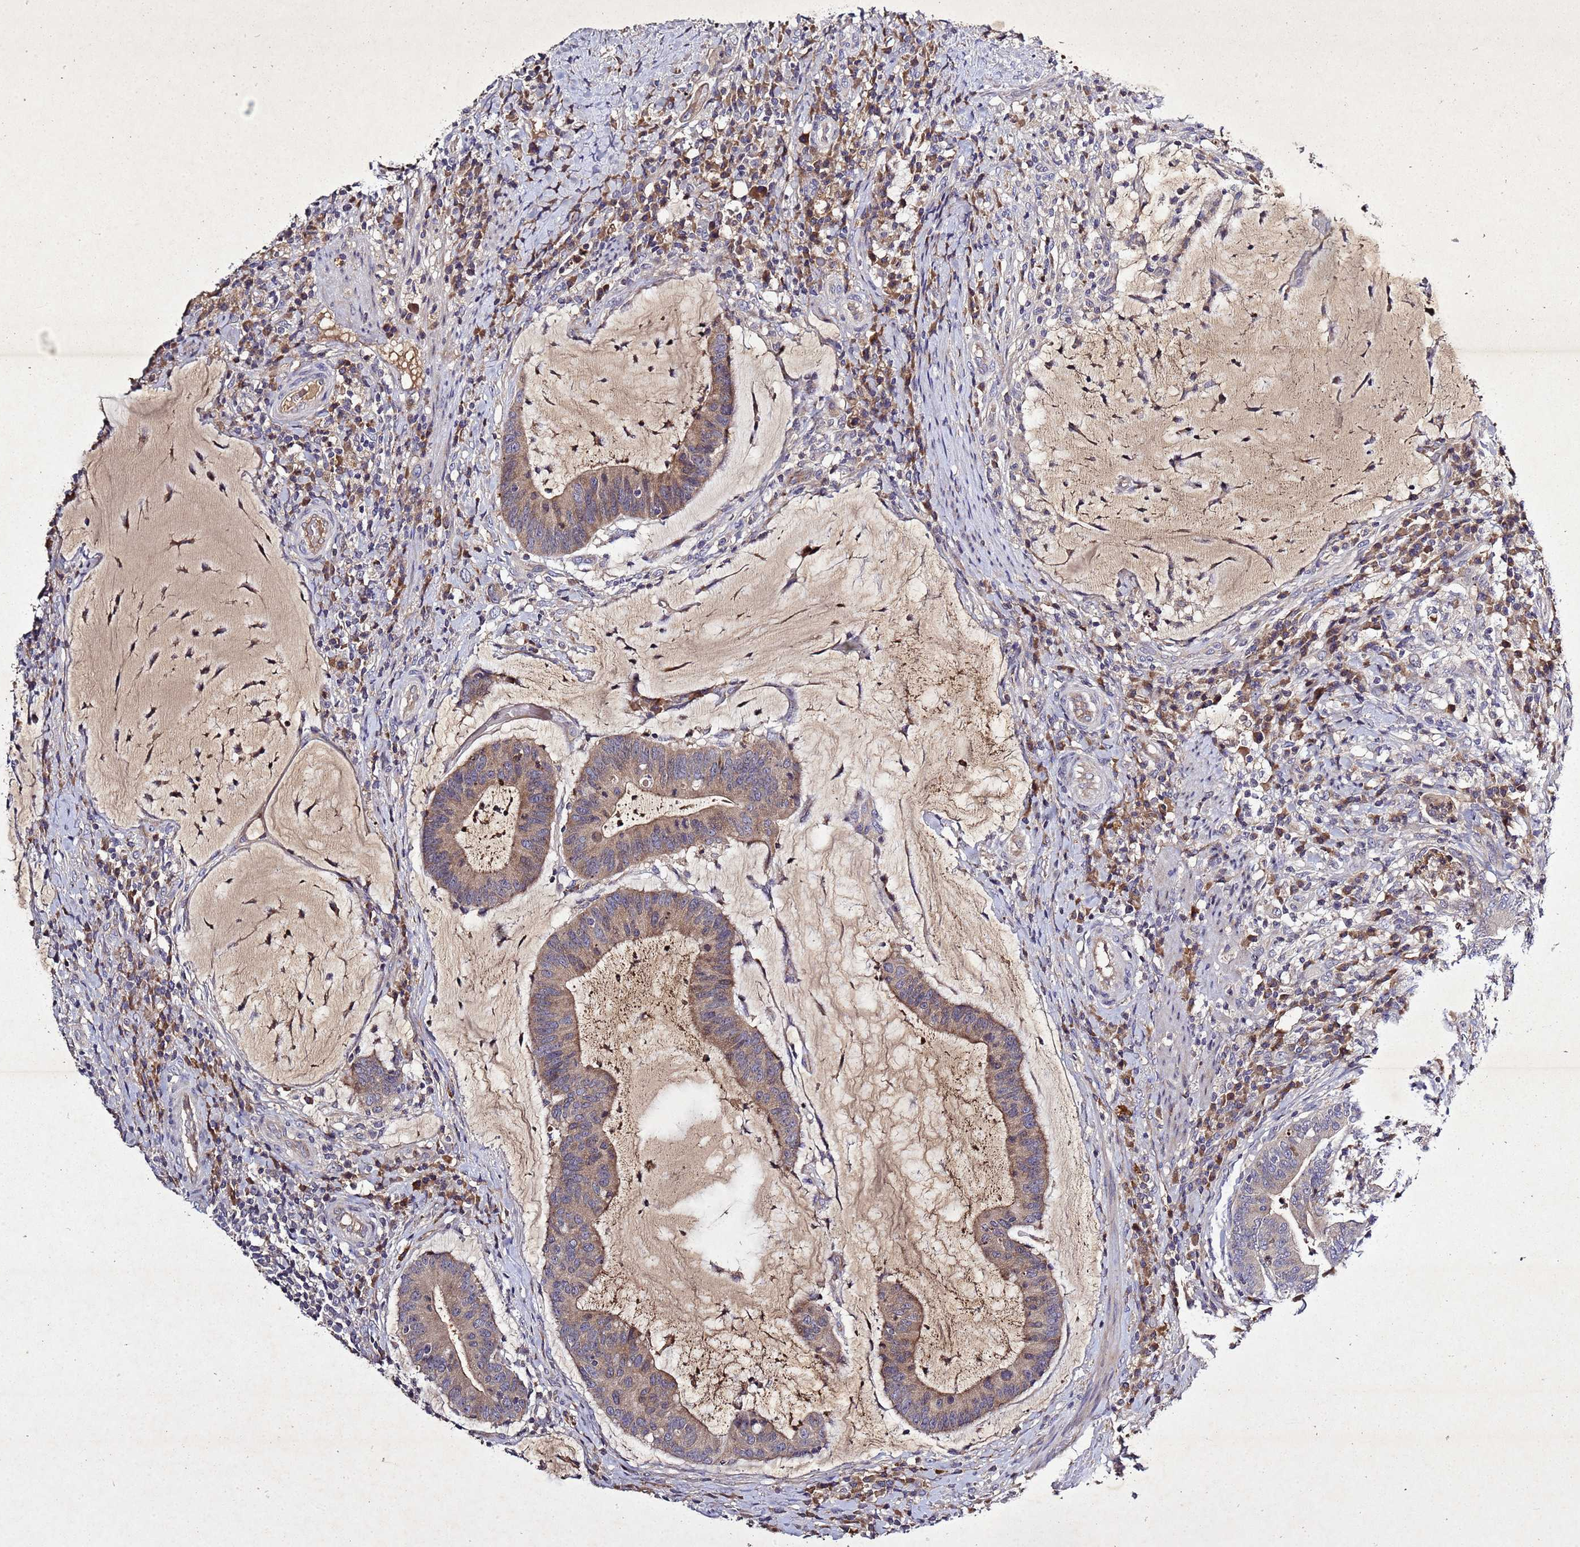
{"staining": {"intensity": "moderate", "quantity": "25%-75%", "location": "cytoplasmic/membranous"}, "tissue": "colorectal cancer", "cell_type": "Tumor cells", "image_type": "cancer", "snomed": [{"axis": "morphology", "description": "Adenocarcinoma, NOS"}, {"axis": "topography", "description": "Colon"}], "caption": "Immunohistochemistry (IHC) histopathology image of neoplastic tissue: adenocarcinoma (colorectal) stained using IHC demonstrates medium levels of moderate protein expression localized specifically in the cytoplasmic/membranous of tumor cells, appearing as a cytoplasmic/membranous brown color.", "gene": "SV2B", "patient": {"sex": "female", "age": 66}}